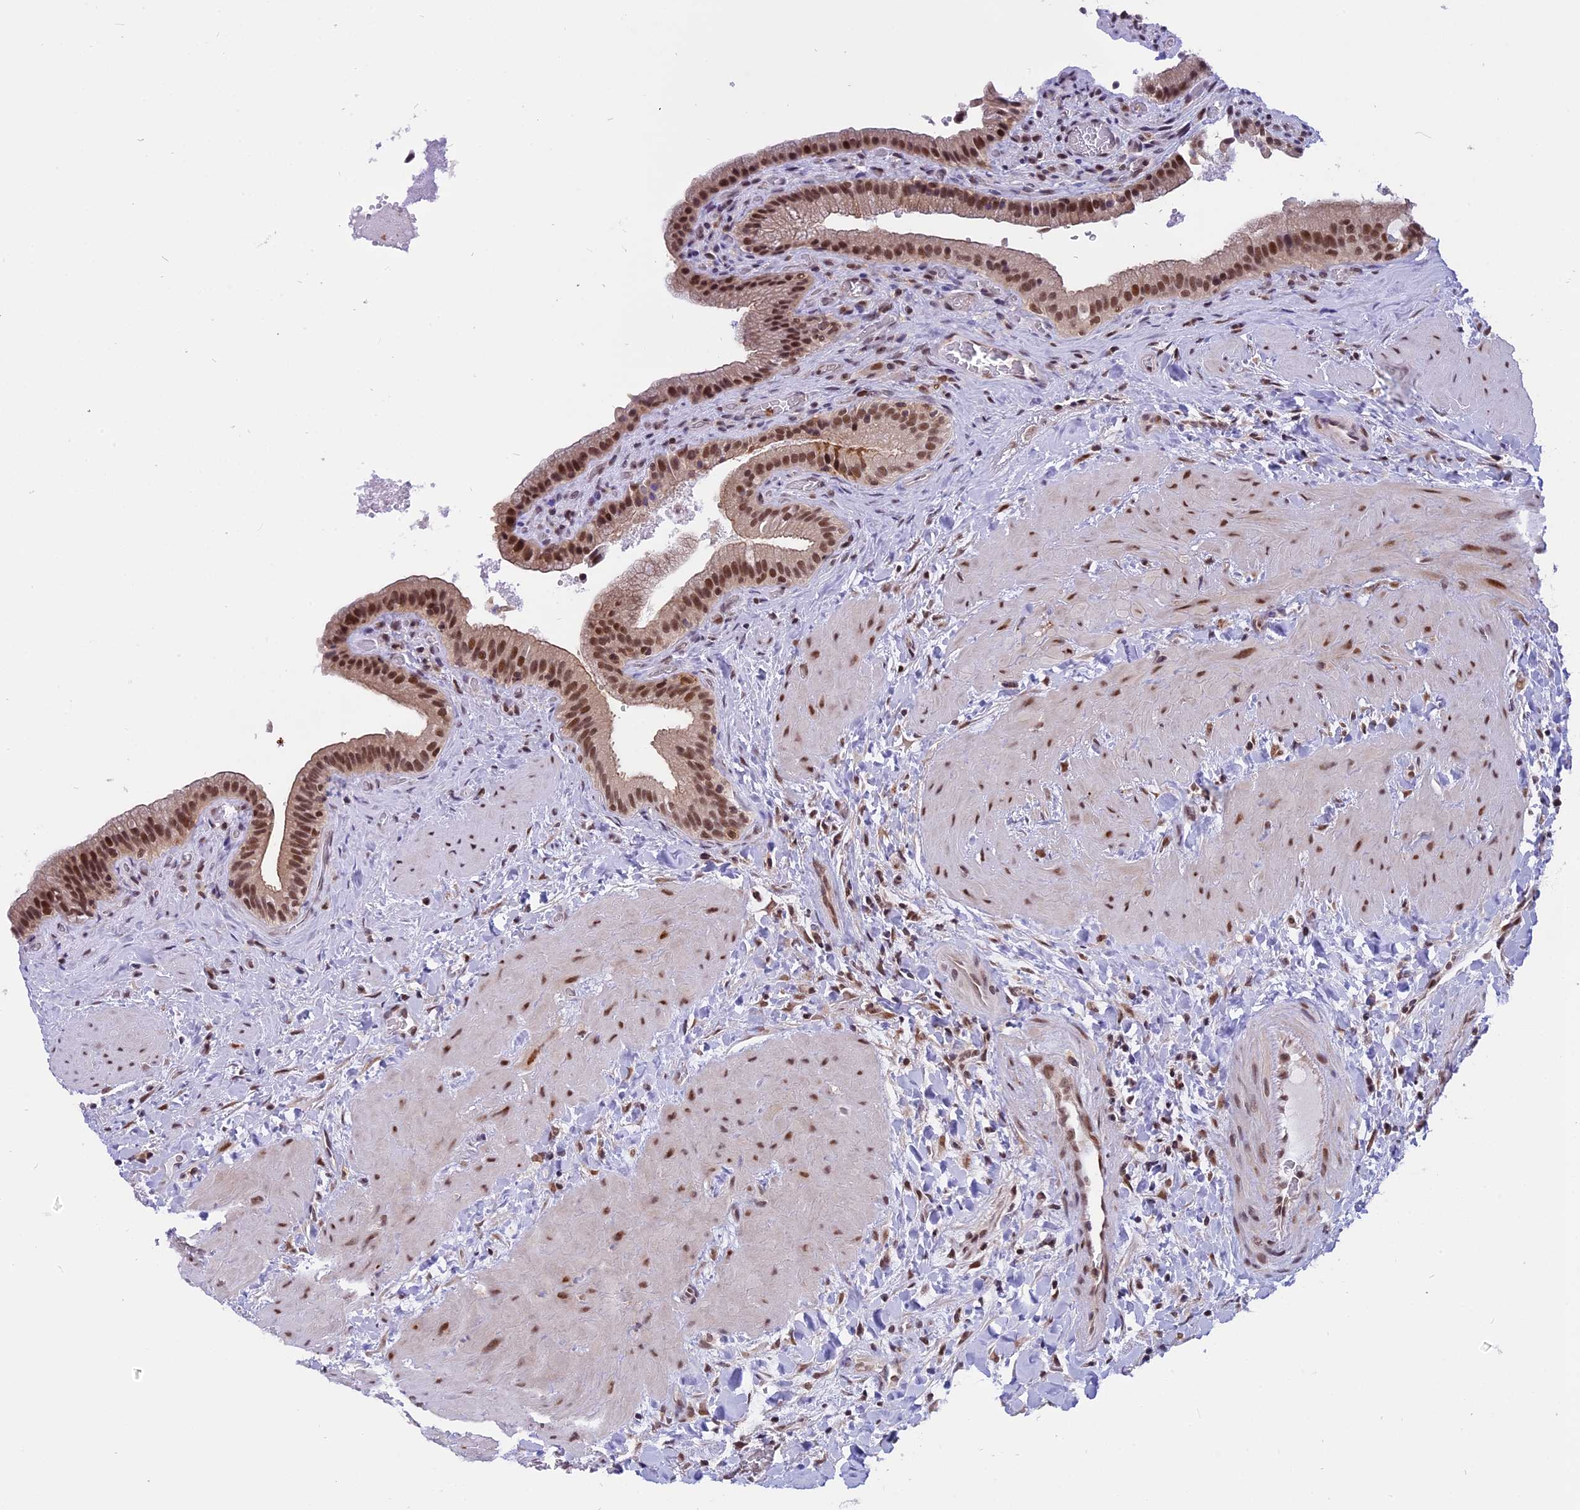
{"staining": {"intensity": "moderate", "quantity": ">75%", "location": "nuclear"}, "tissue": "gallbladder", "cell_type": "Glandular cells", "image_type": "normal", "snomed": [{"axis": "morphology", "description": "Normal tissue, NOS"}, {"axis": "topography", "description": "Gallbladder"}], "caption": "Glandular cells show medium levels of moderate nuclear expression in about >75% of cells in normal human gallbladder.", "gene": "TADA3", "patient": {"sex": "male", "age": 24}}